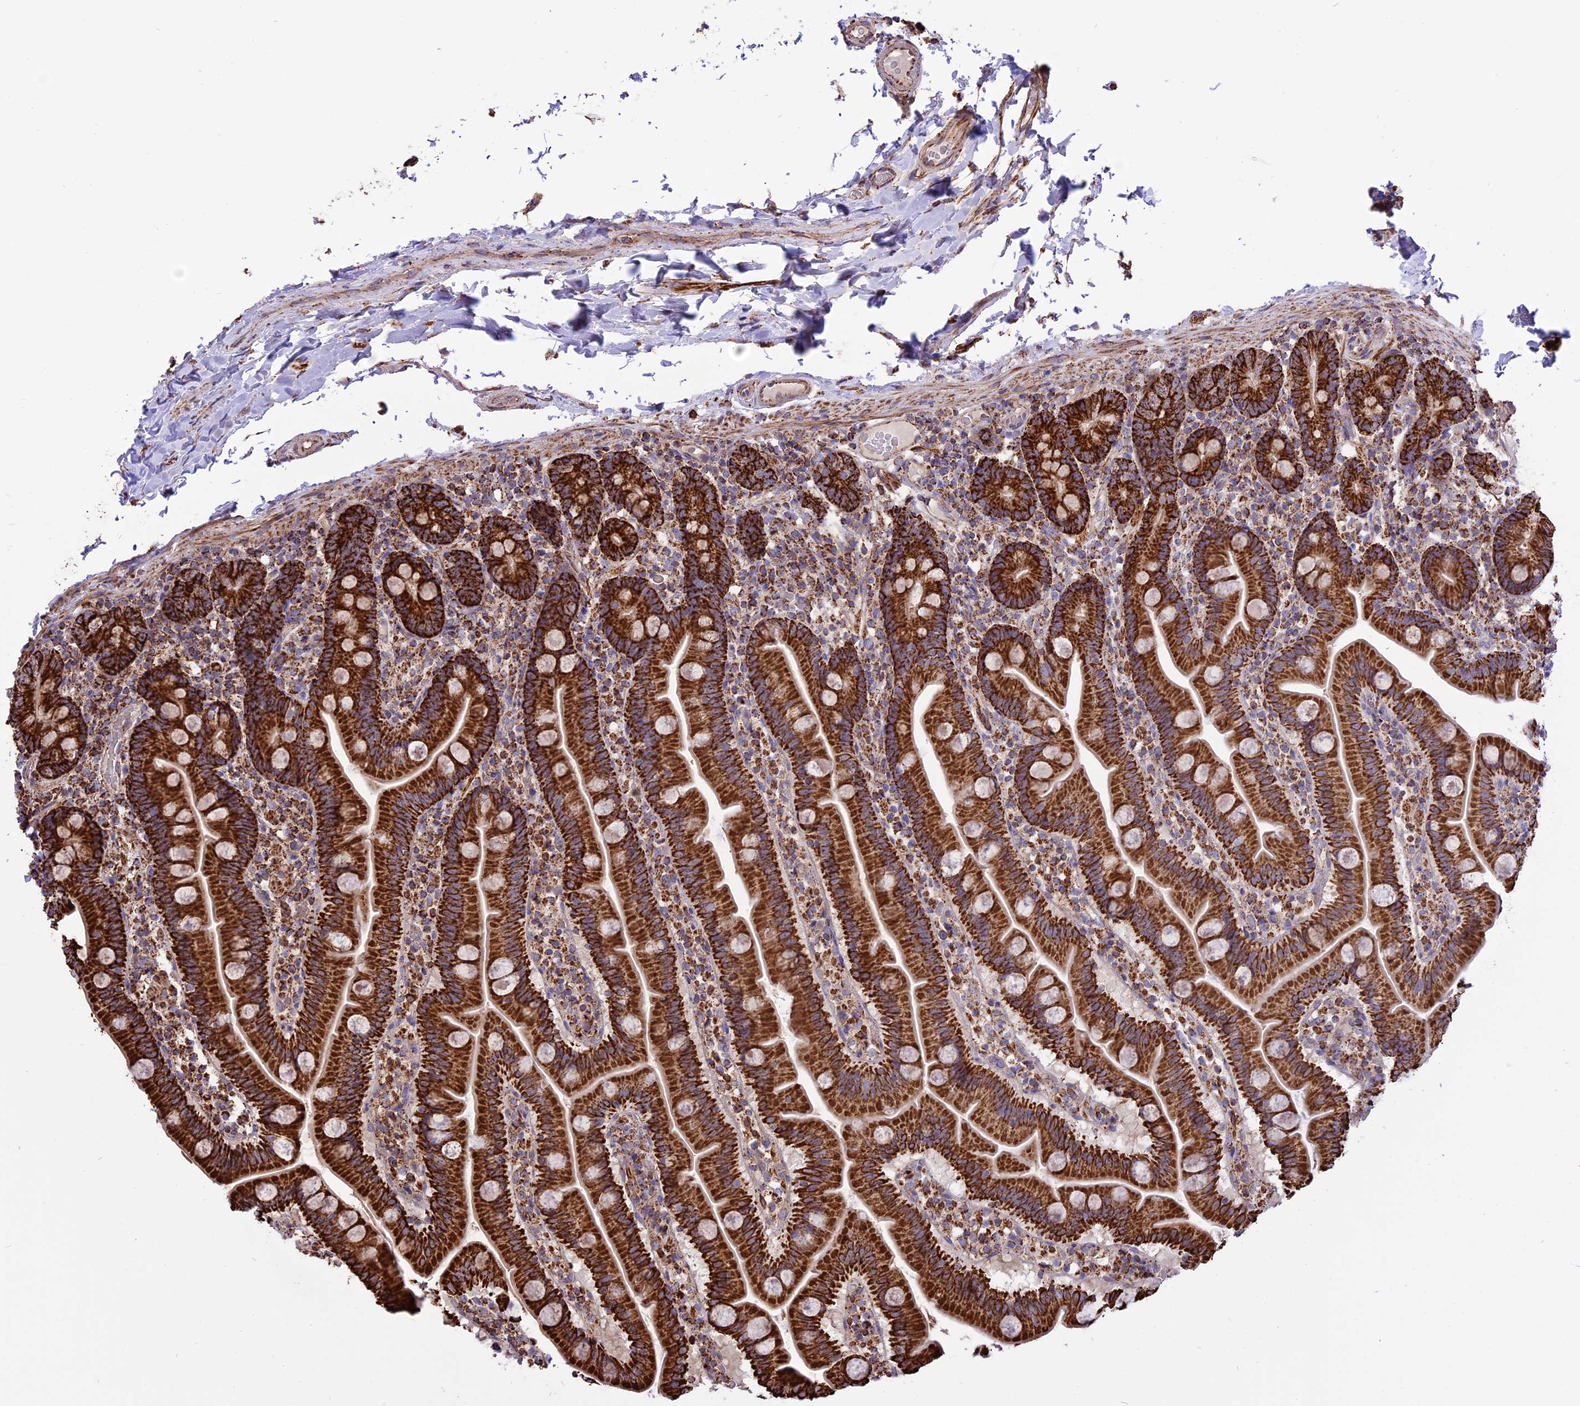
{"staining": {"intensity": "strong", "quantity": ">75%", "location": "cytoplasmic/membranous"}, "tissue": "small intestine", "cell_type": "Glandular cells", "image_type": "normal", "snomed": [{"axis": "morphology", "description": "Normal tissue, NOS"}, {"axis": "topography", "description": "Small intestine"}], "caption": "High-power microscopy captured an immunohistochemistry (IHC) photomicrograph of unremarkable small intestine, revealing strong cytoplasmic/membranous positivity in approximately >75% of glandular cells. (DAB IHC, brown staining for protein, blue staining for nuclei).", "gene": "TTC4", "patient": {"sex": "female", "age": 68}}